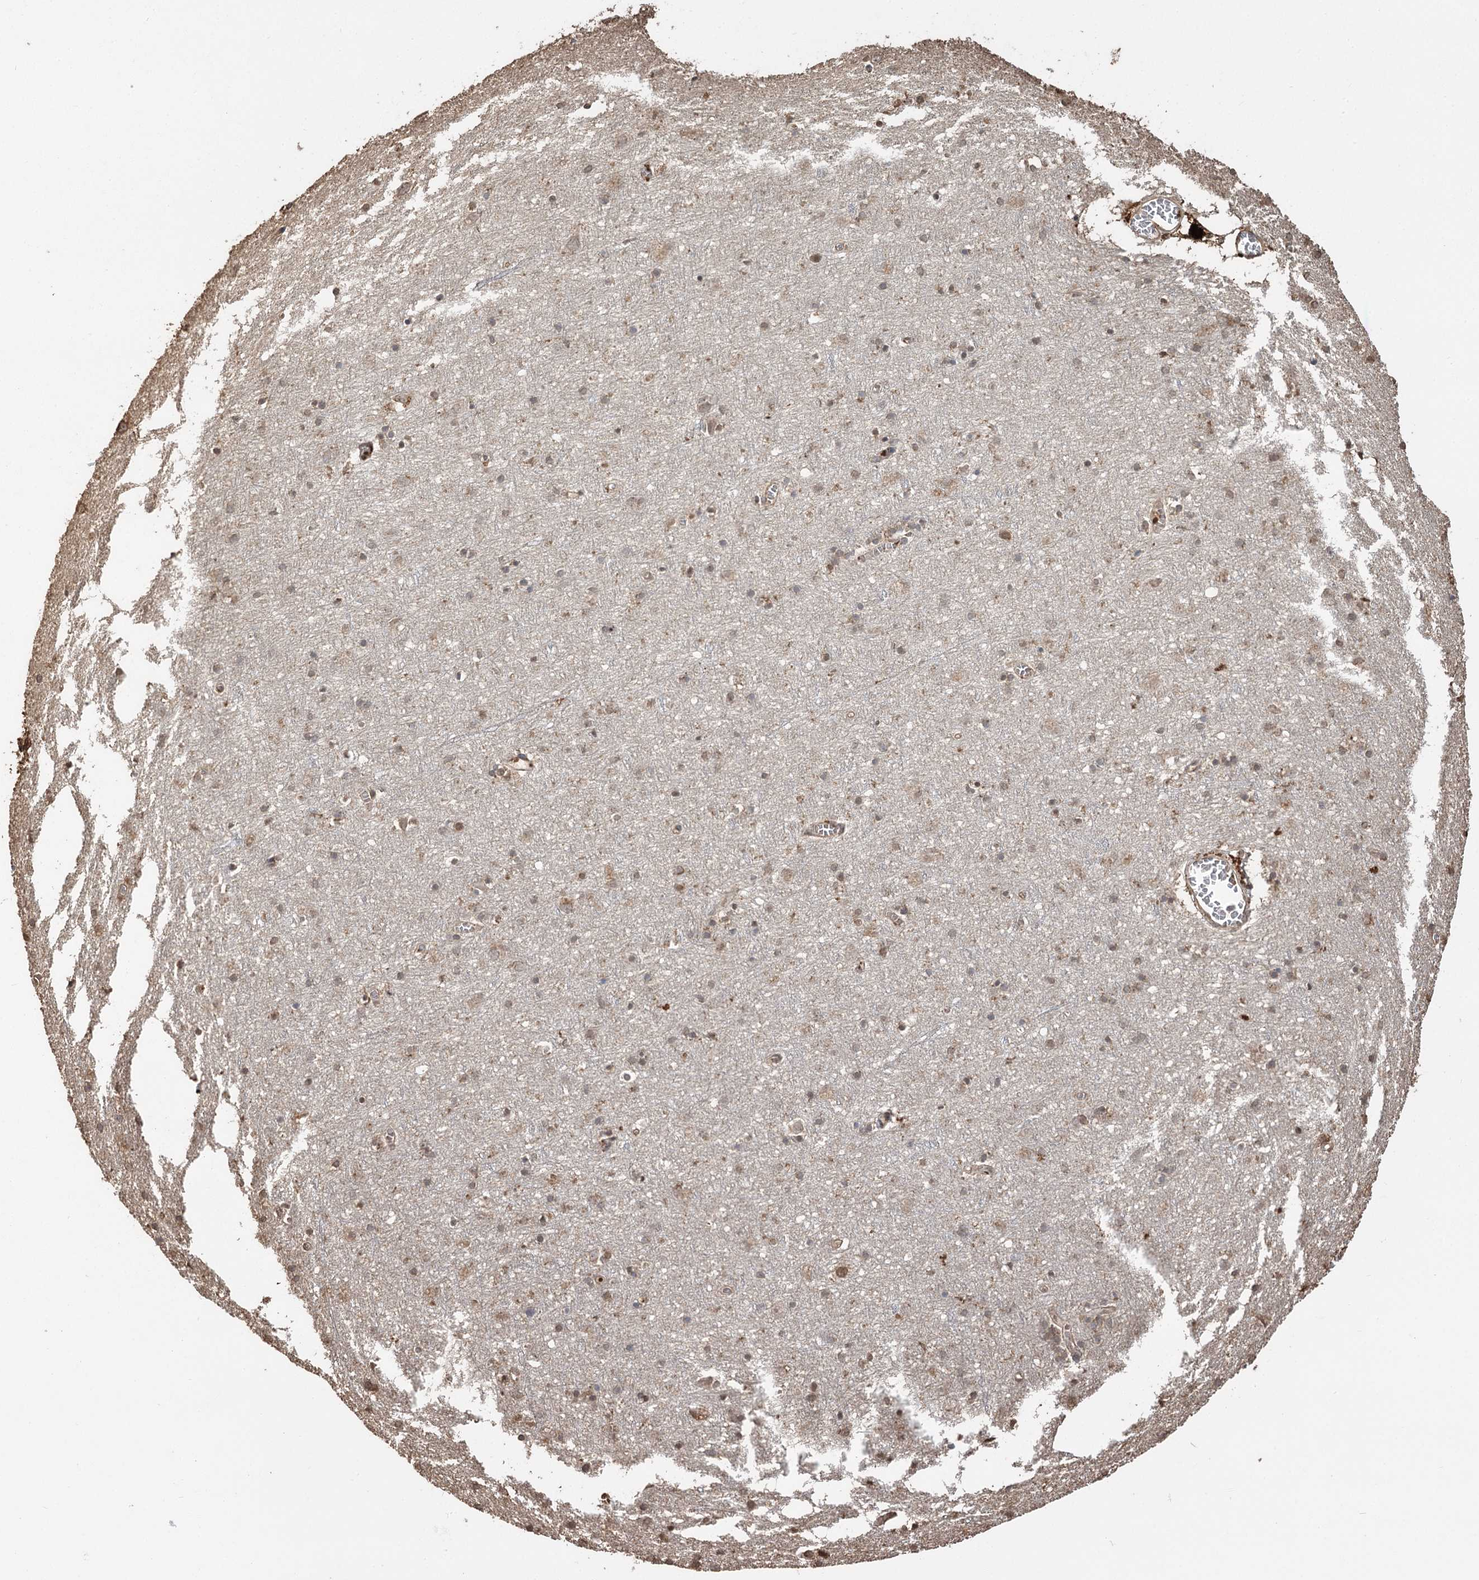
{"staining": {"intensity": "weak", "quantity": ">75%", "location": "cytoplasmic/membranous,nuclear"}, "tissue": "cerebral cortex", "cell_type": "Endothelial cells", "image_type": "normal", "snomed": [{"axis": "morphology", "description": "Normal tissue, NOS"}, {"axis": "topography", "description": "Cerebral cortex"}], "caption": "Brown immunohistochemical staining in unremarkable human cerebral cortex reveals weak cytoplasmic/membranous,nuclear staining in approximately >75% of endothelial cells. (brown staining indicates protein expression, while blue staining denotes nuclei).", "gene": "PLCH1", "patient": {"sex": "female", "age": 64}}